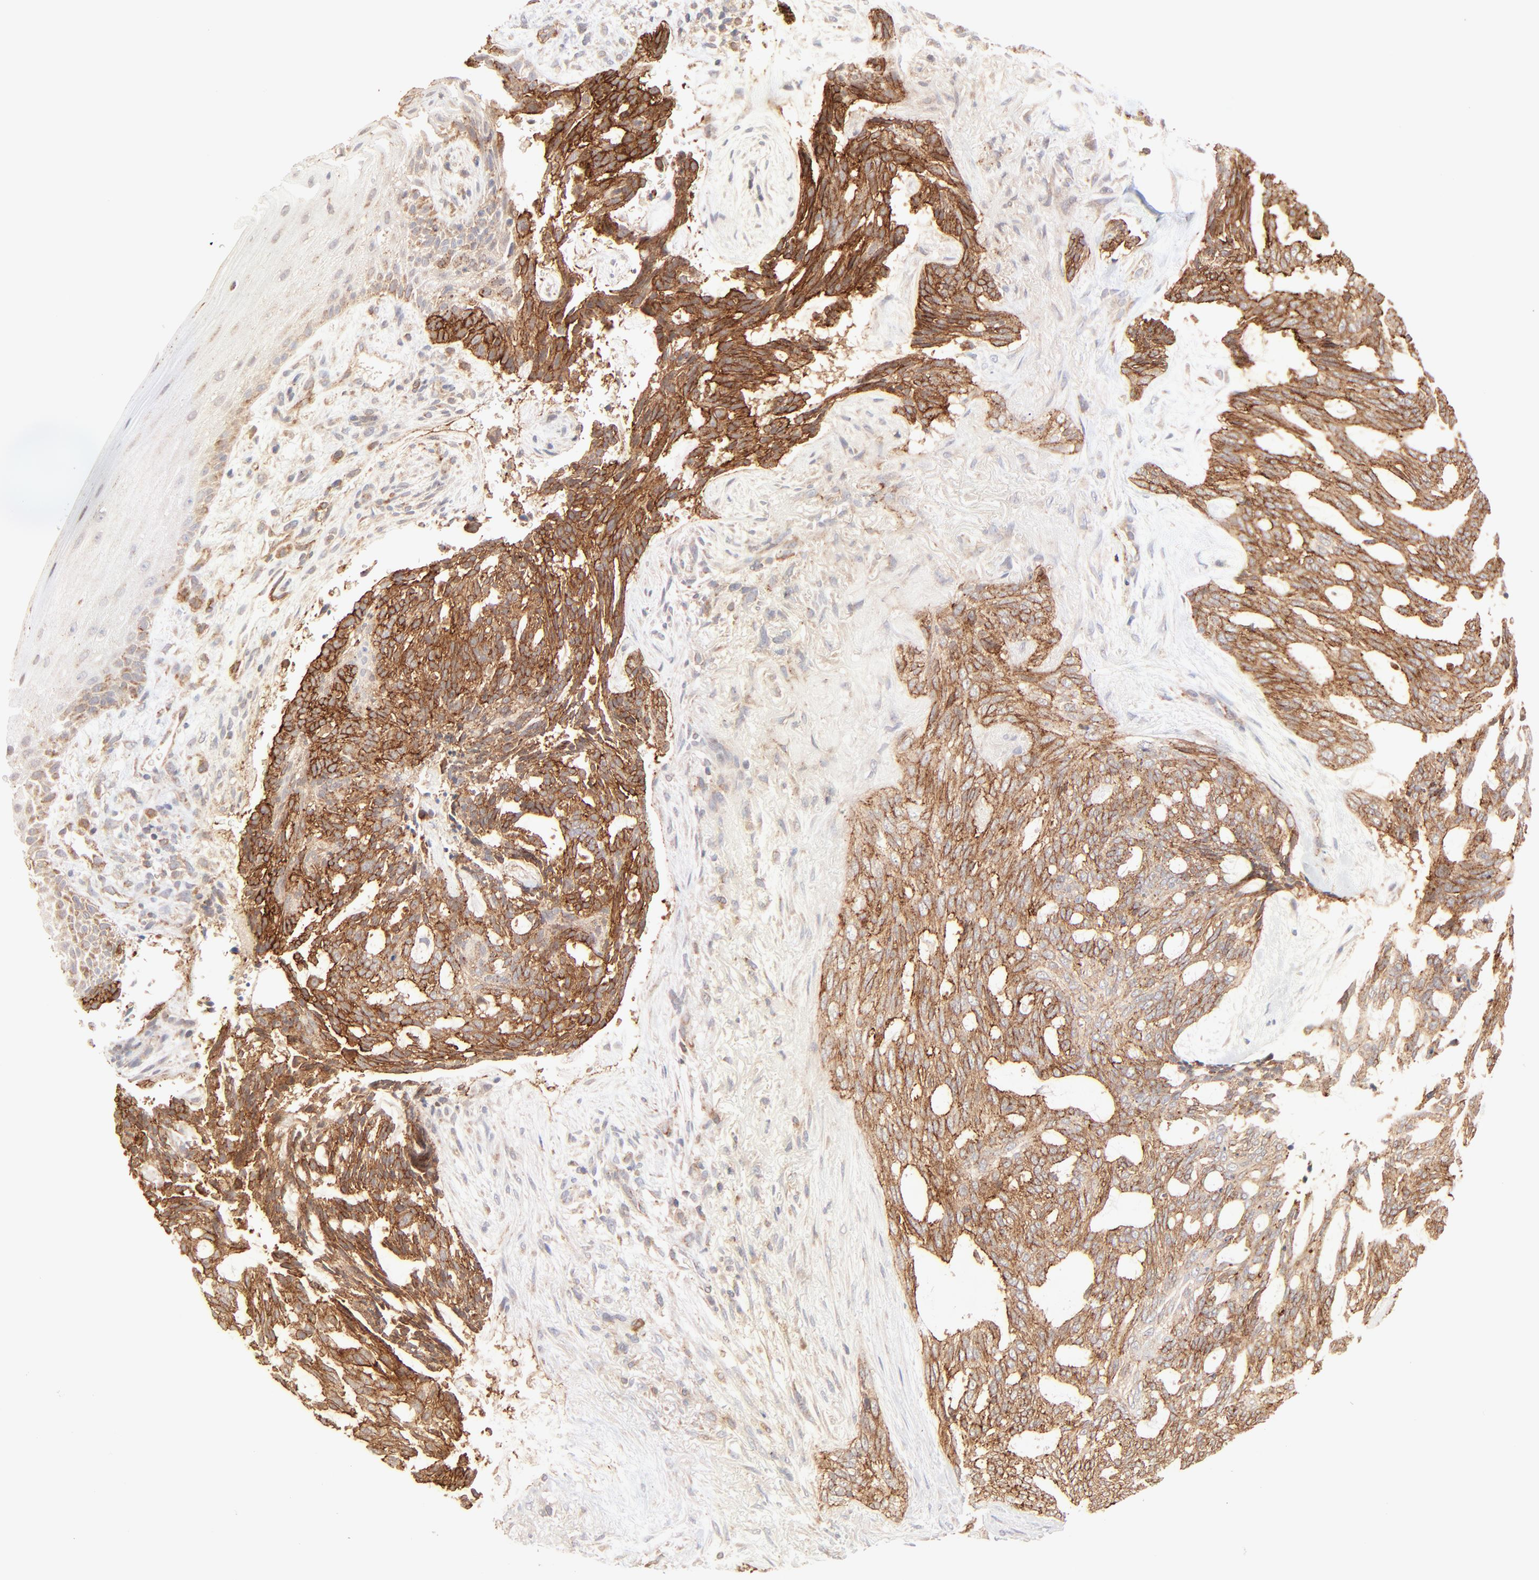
{"staining": {"intensity": "strong", "quantity": ">75%", "location": "cytoplasmic/membranous"}, "tissue": "skin cancer", "cell_type": "Tumor cells", "image_type": "cancer", "snomed": [{"axis": "morphology", "description": "Normal tissue, NOS"}, {"axis": "morphology", "description": "Basal cell carcinoma"}, {"axis": "topography", "description": "Skin"}], "caption": "Strong cytoplasmic/membranous positivity for a protein is present in about >75% of tumor cells of skin cancer using immunohistochemistry.", "gene": "CSPG4", "patient": {"sex": "female", "age": 71}}